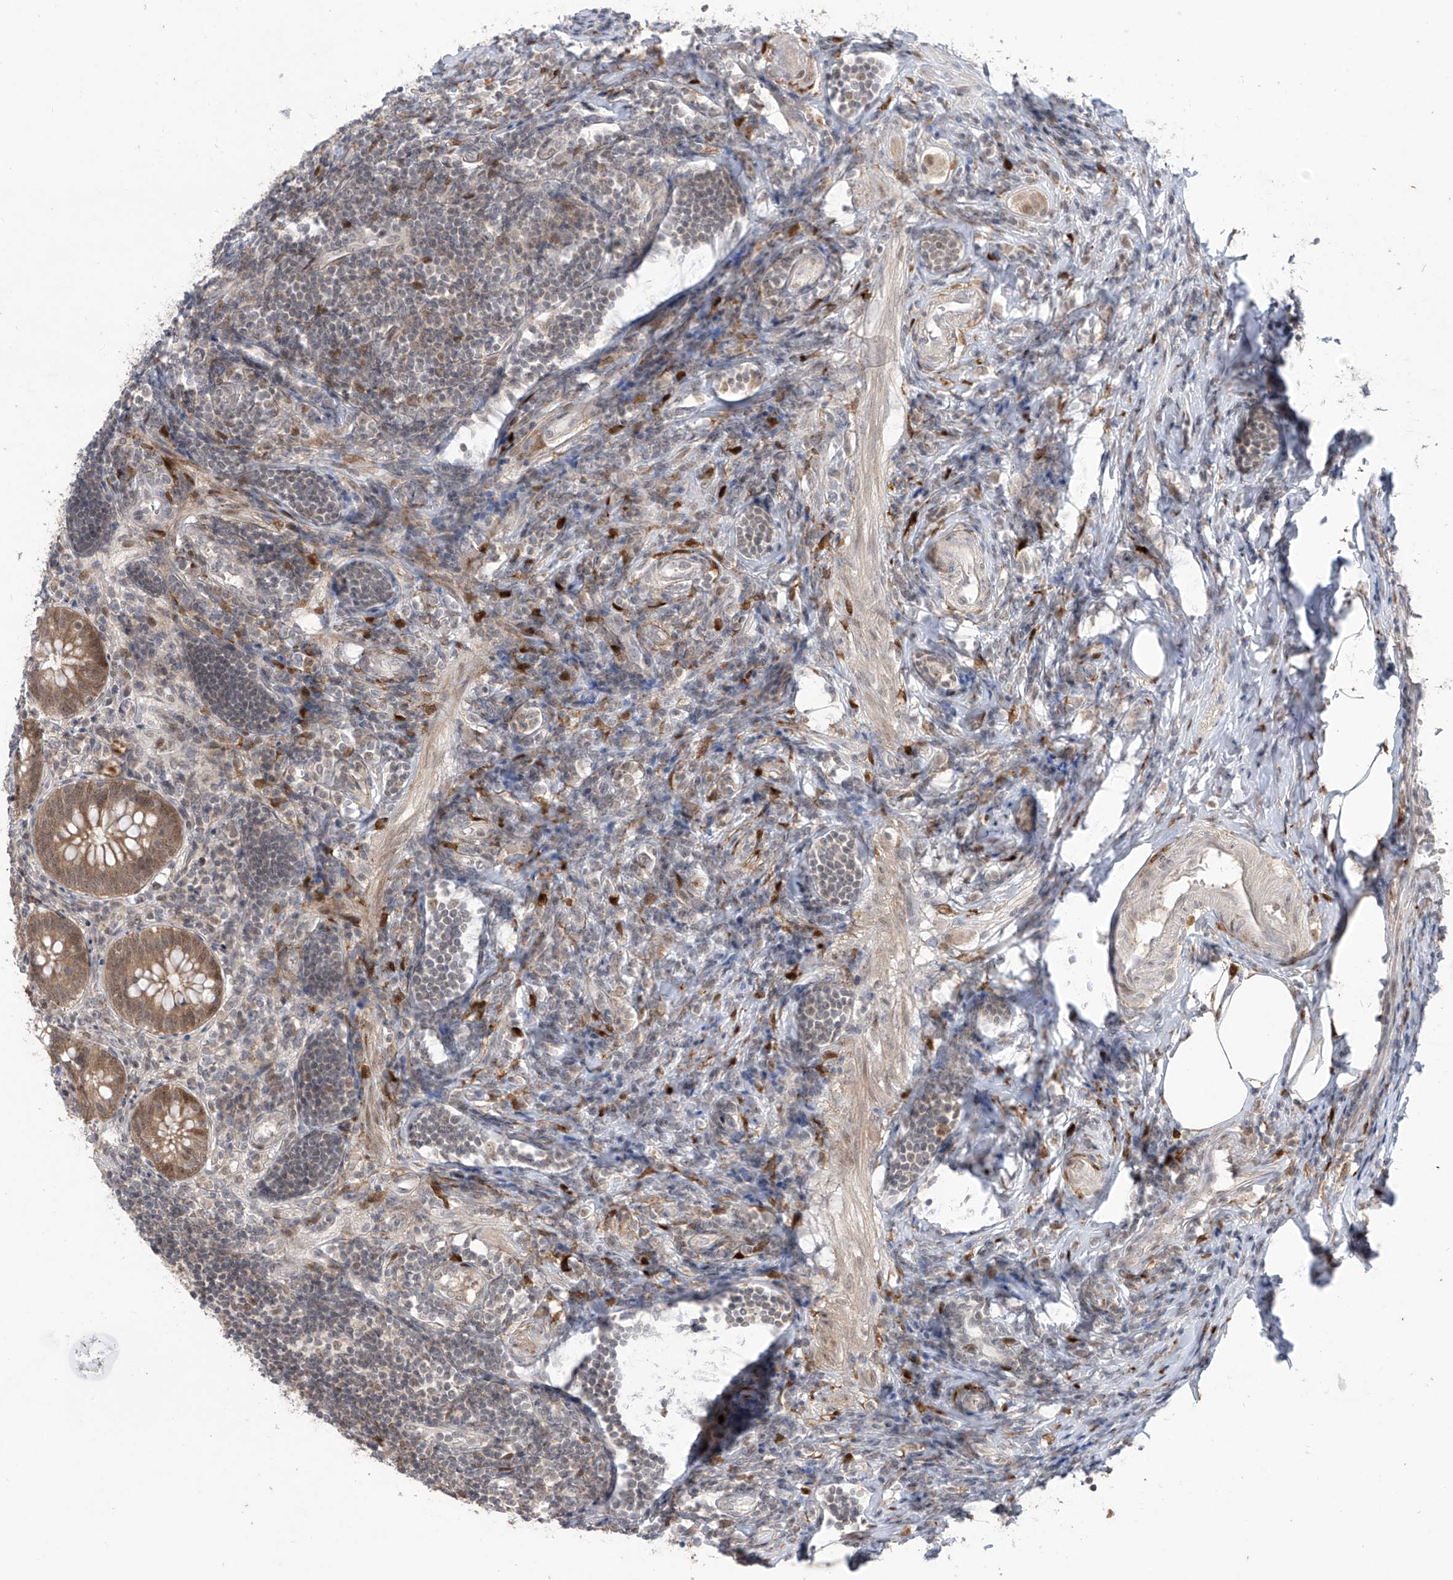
{"staining": {"intensity": "moderate", "quantity": ">75%", "location": "cytoplasmic/membranous,nuclear"}, "tissue": "appendix", "cell_type": "Glandular cells", "image_type": "normal", "snomed": [{"axis": "morphology", "description": "Normal tissue, NOS"}, {"axis": "topography", "description": "Appendix"}], "caption": "This is a photomicrograph of immunohistochemistry staining of normal appendix, which shows moderate expression in the cytoplasmic/membranous,nuclear of glandular cells.", "gene": "OGT", "patient": {"sex": "female", "age": 54}}